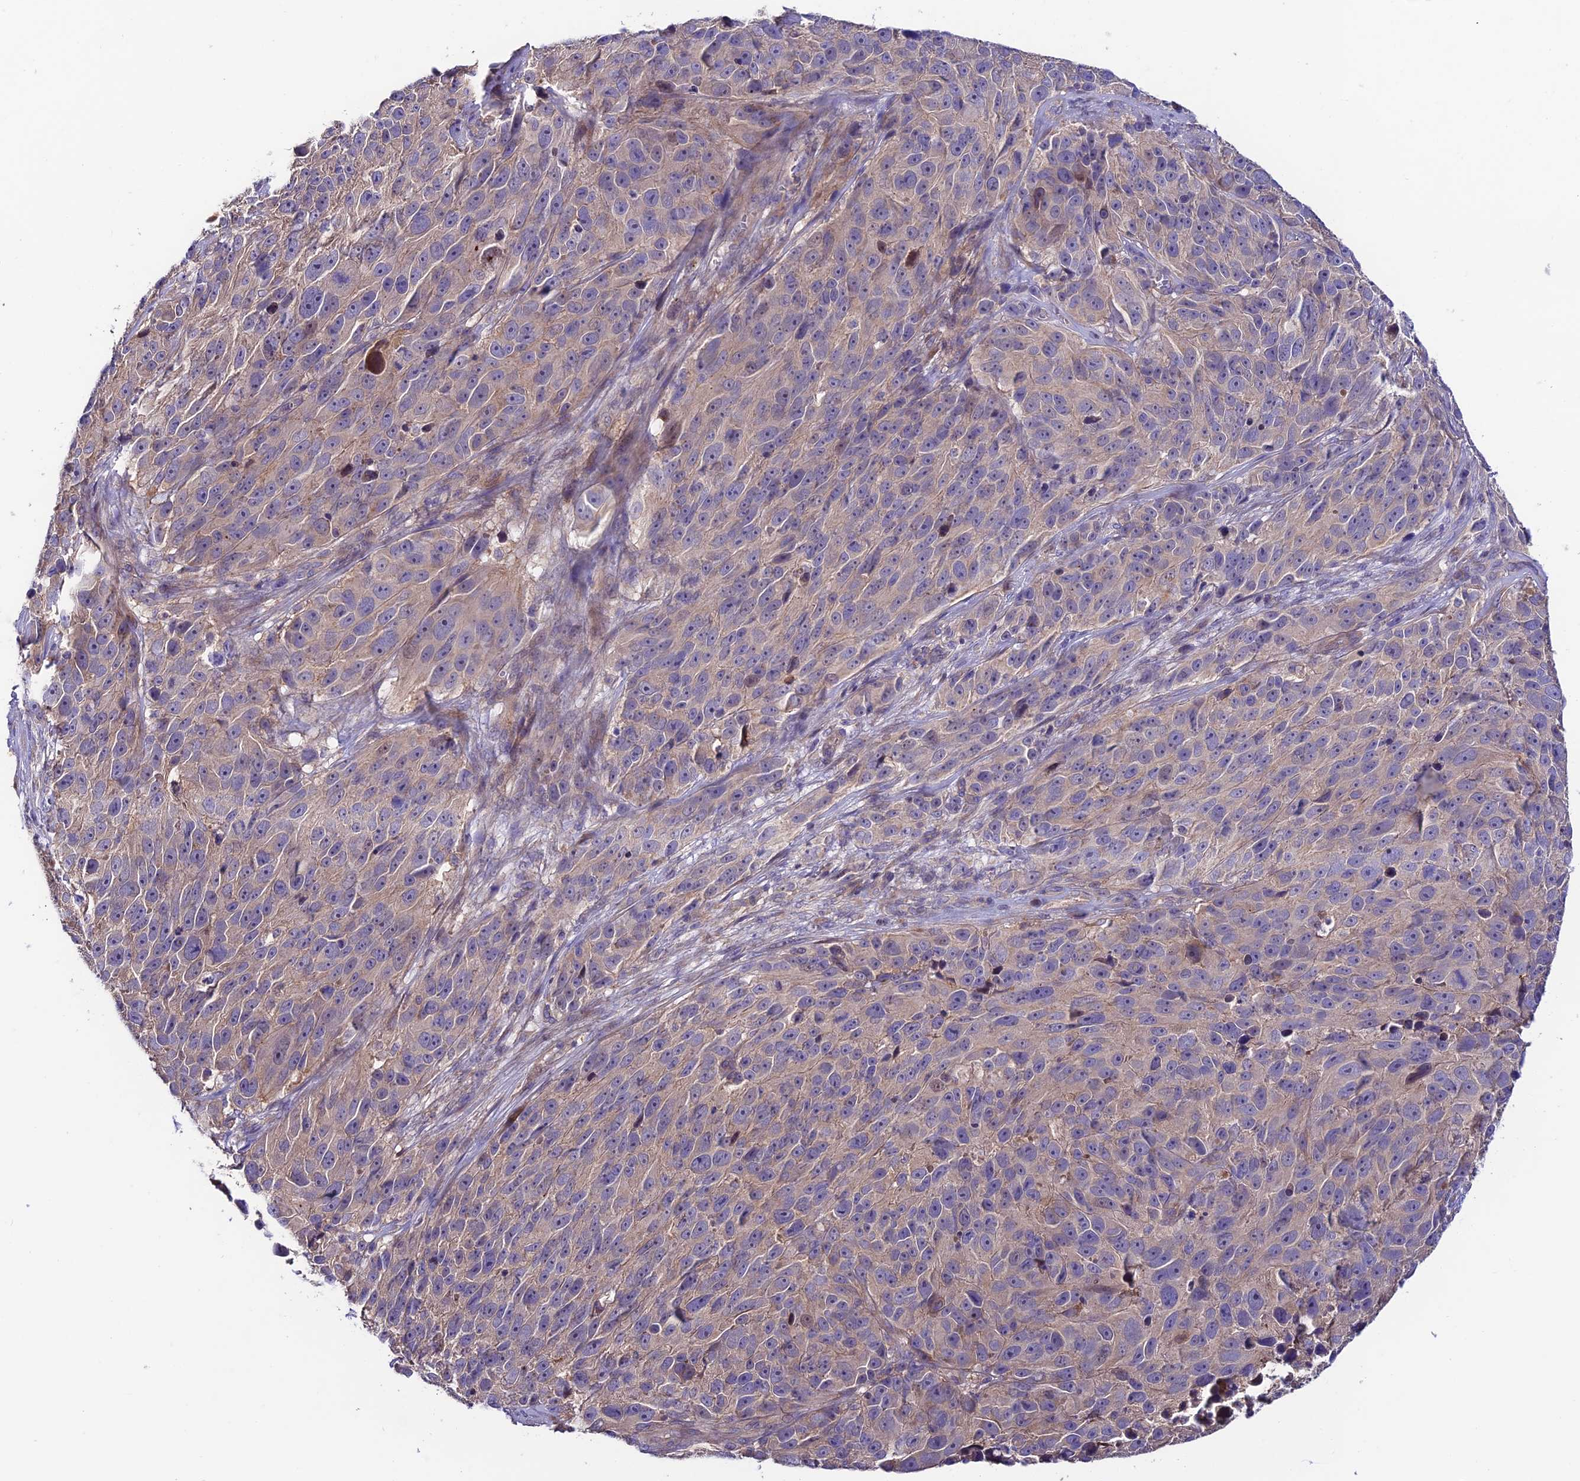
{"staining": {"intensity": "weak", "quantity": "<25%", "location": "cytoplasmic/membranous"}, "tissue": "melanoma", "cell_type": "Tumor cells", "image_type": "cancer", "snomed": [{"axis": "morphology", "description": "Malignant melanoma, NOS"}, {"axis": "topography", "description": "Skin"}], "caption": "The IHC image has no significant expression in tumor cells of malignant melanoma tissue.", "gene": "BRME1", "patient": {"sex": "male", "age": 84}}